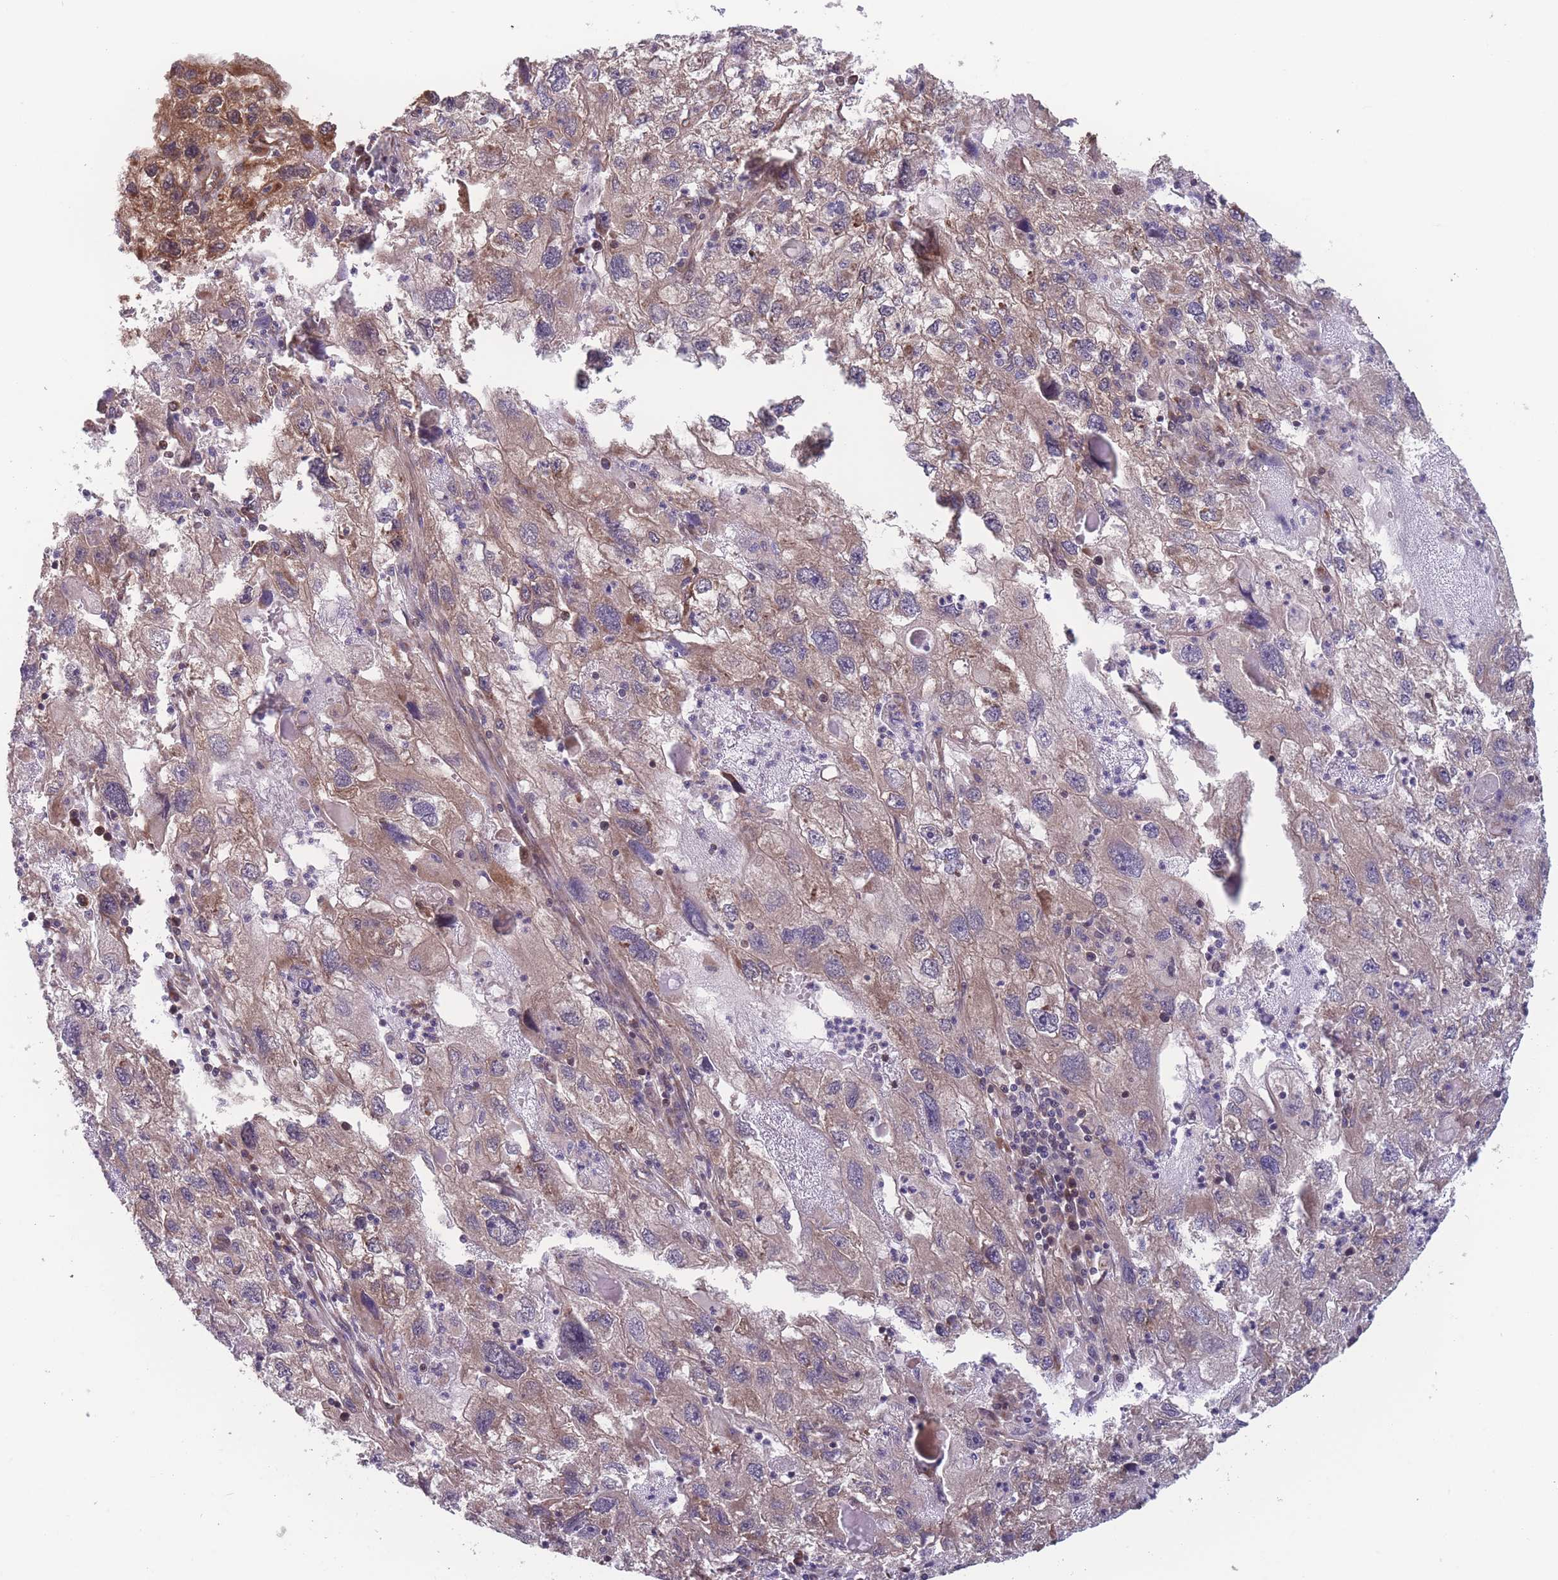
{"staining": {"intensity": "weak", "quantity": "25%-75%", "location": "cytoplasmic/membranous"}, "tissue": "endometrial cancer", "cell_type": "Tumor cells", "image_type": "cancer", "snomed": [{"axis": "morphology", "description": "Adenocarcinoma, NOS"}, {"axis": "topography", "description": "Endometrium"}], "caption": "A brown stain shows weak cytoplasmic/membranous expression of a protein in endometrial cancer (adenocarcinoma) tumor cells.", "gene": "RPS18", "patient": {"sex": "female", "age": 49}}